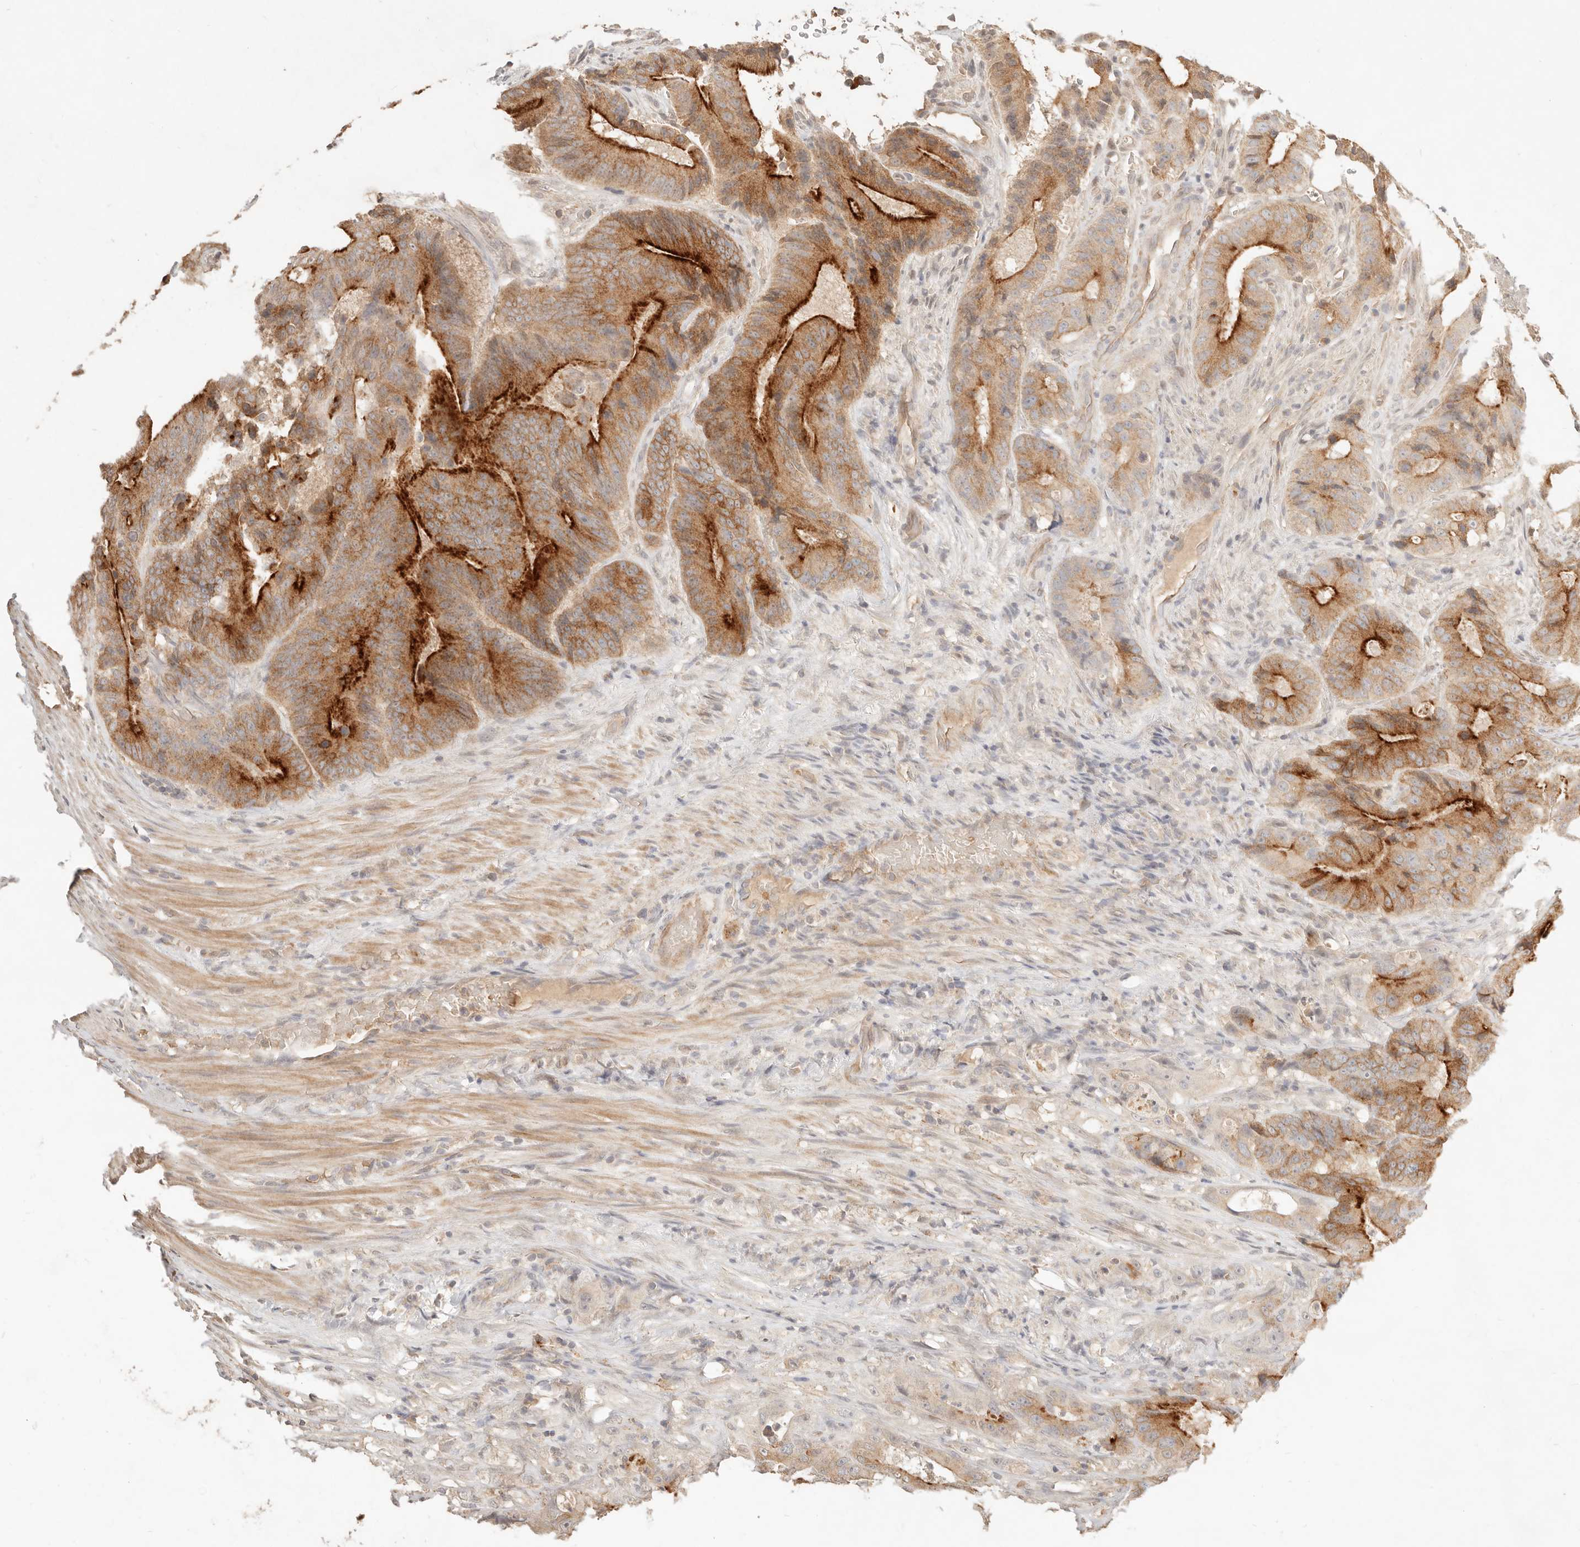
{"staining": {"intensity": "strong", "quantity": ">75%", "location": "cytoplasmic/membranous"}, "tissue": "colorectal cancer", "cell_type": "Tumor cells", "image_type": "cancer", "snomed": [{"axis": "morphology", "description": "Adenocarcinoma, NOS"}, {"axis": "topography", "description": "Colon"}], "caption": "Tumor cells reveal strong cytoplasmic/membranous staining in about >75% of cells in adenocarcinoma (colorectal).", "gene": "MEP1A", "patient": {"sex": "male", "age": 83}}